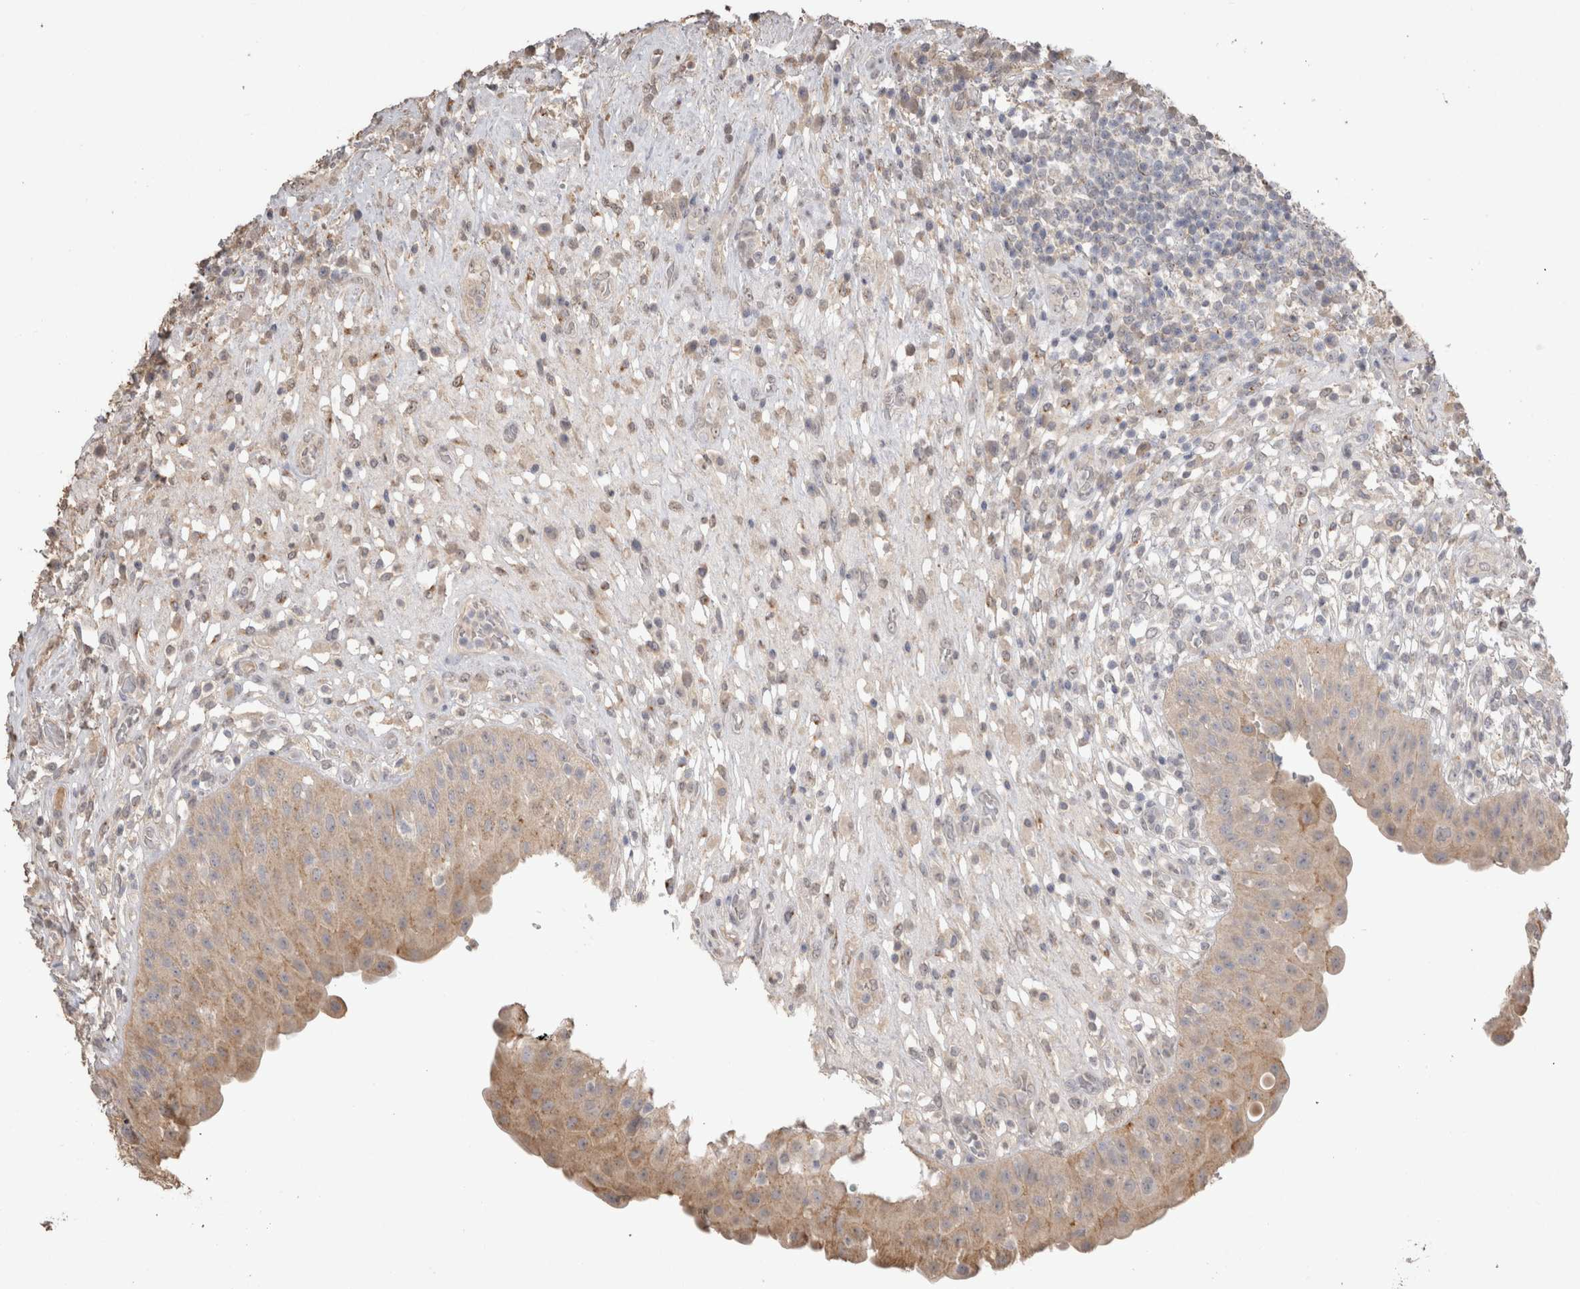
{"staining": {"intensity": "weak", "quantity": ">75%", "location": "cytoplasmic/membranous"}, "tissue": "urinary bladder", "cell_type": "Urothelial cells", "image_type": "normal", "snomed": [{"axis": "morphology", "description": "Normal tissue, NOS"}, {"axis": "topography", "description": "Urinary bladder"}], "caption": "IHC micrograph of normal human urinary bladder stained for a protein (brown), which shows low levels of weak cytoplasmic/membranous positivity in approximately >75% of urothelial cells.", "gene": "NAALADL2", "patient": {"sex": "female", "age": 62}}